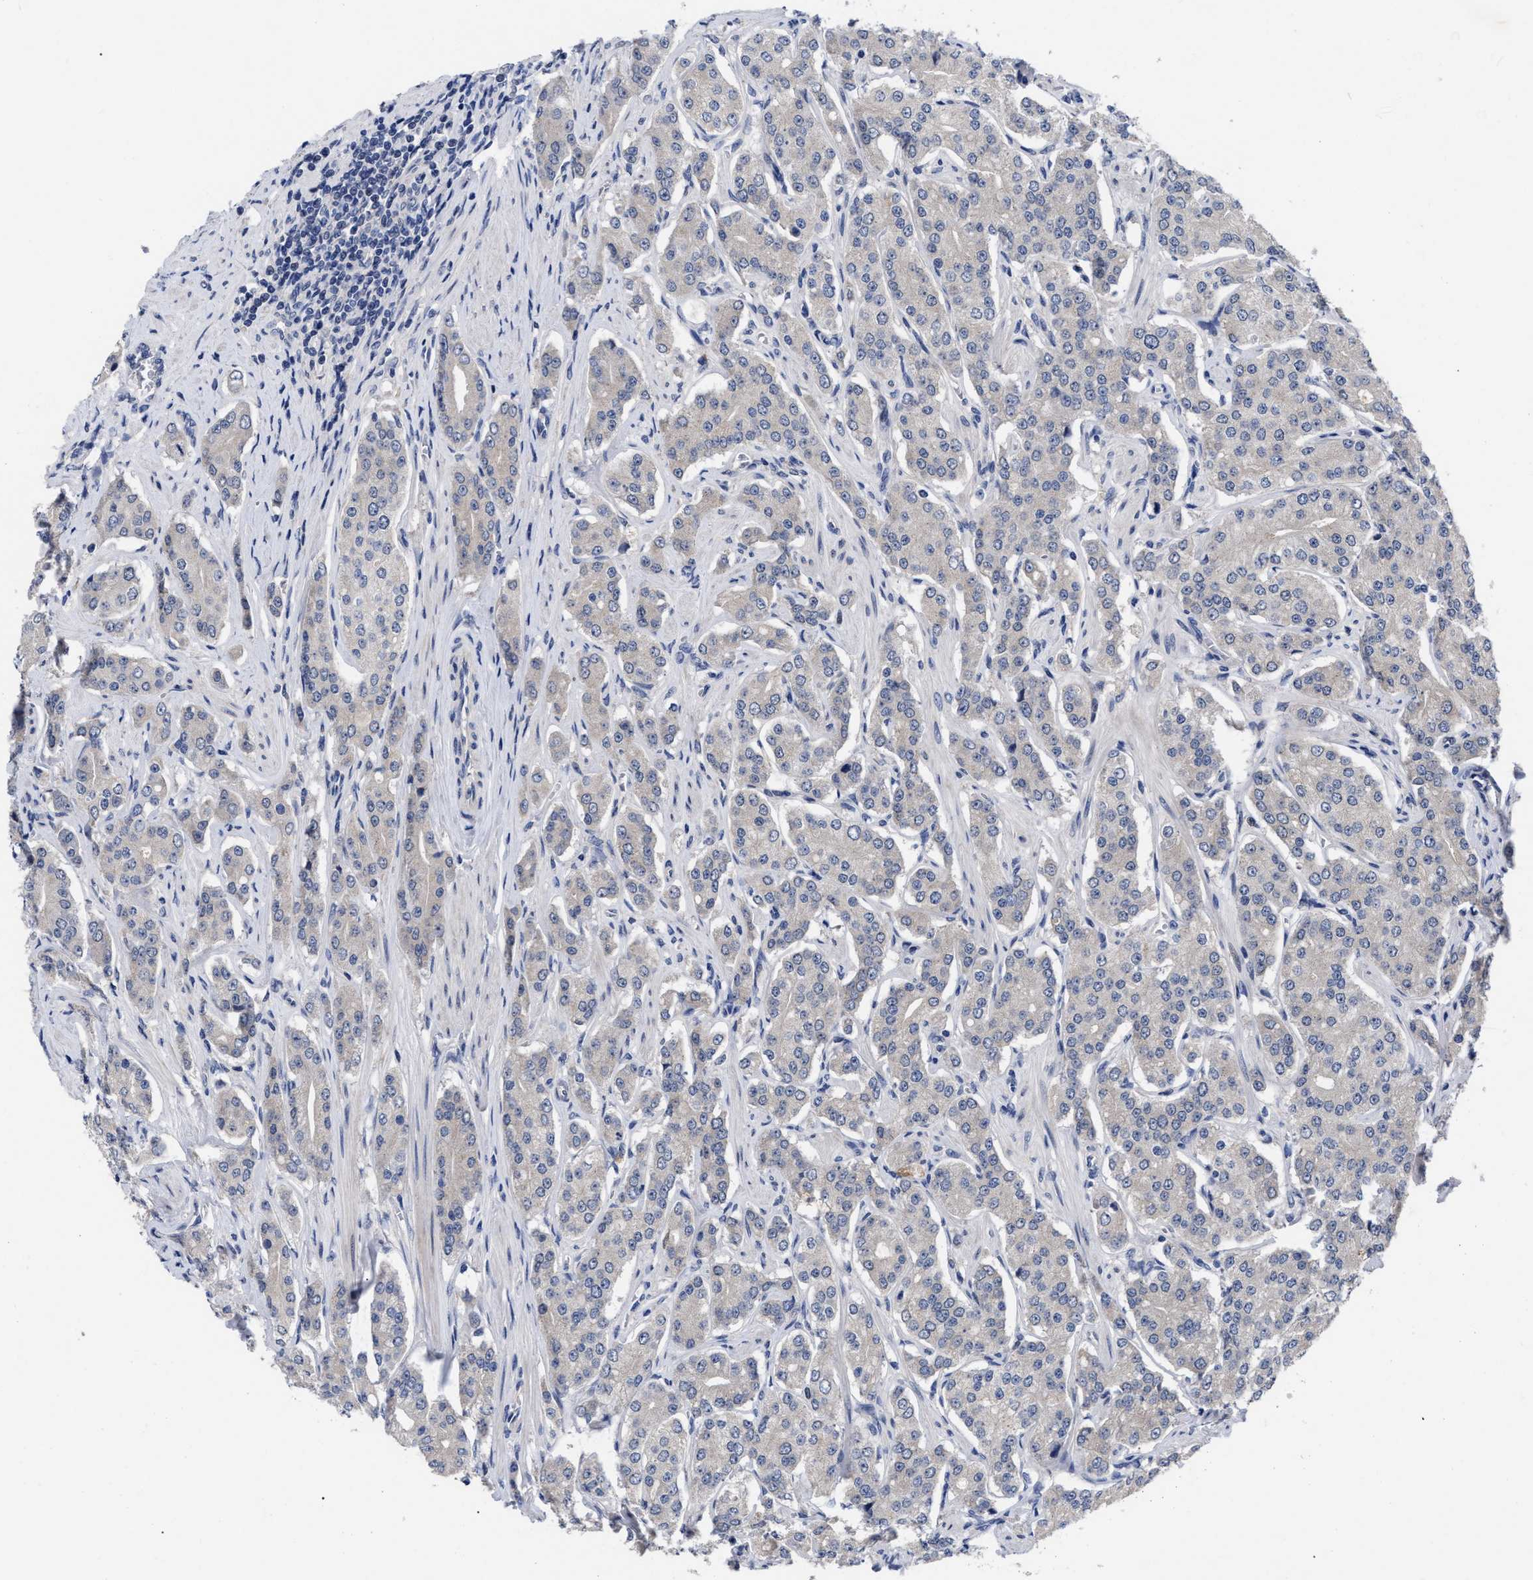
{"staining": {"intensity": "negative", "quantity": "none", "location": "none"}, "tissue": "prostate cancer", "cell_type": "Tumor cells", "image_type": "cancer", "snomed": [{"axis": "morphology", "description": "Adenocarcinoma, Low grade"}, {"axis": "topography", "description": "Prostate"}], "caption": "Photomicrograph shows no significant protein staining in tumor cells of prostate low-grade adenocarcinoma.", "gene": "CCN5", "patient": {"sex": "male", "age": 69}}